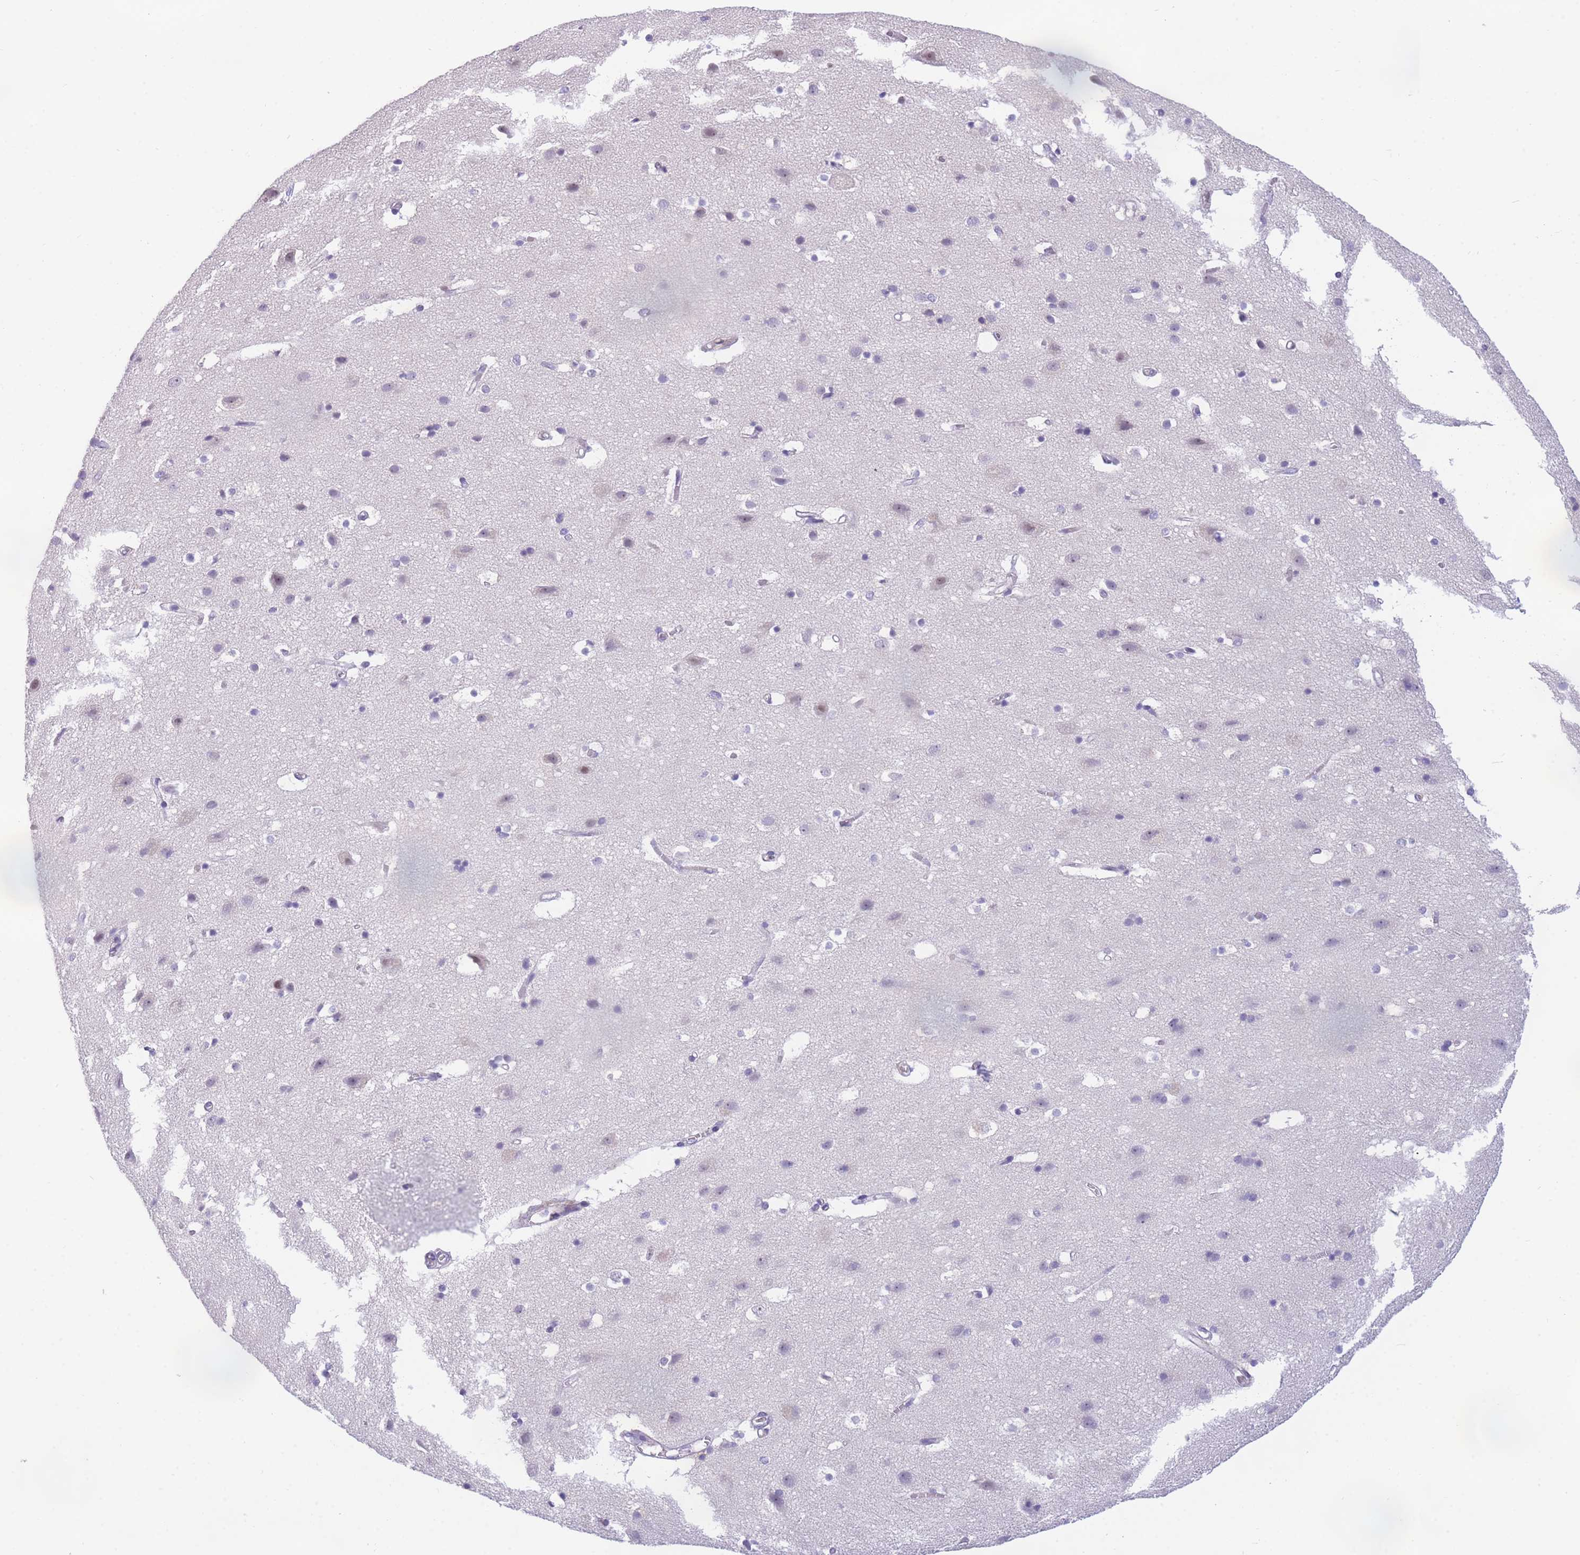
{"staining": {"intensity": "negative", "quantity": "none", "location": "none"}, "tissue": "cerebral cortex", "cell_type": "Endothelial cells", "image_type": "normal", "snomed": [{"axis": "morphology", "description": "Normal tissue, NOS"}, {"axis": "topography", "description": "Cerebral cortex"}], "caption": "Immunohistochemistry image of unremarkable cerebral cortex stained for a protein (brown), which exhibits no expression in endothelial cells. The staining was performed using DAB to visualize the protein expression in brown, while the nuclei were stained in blue with hematoxylin (Magnification: 20x).", "gene": "DDX49", "patient": {"sex": "male", "age": 54}}